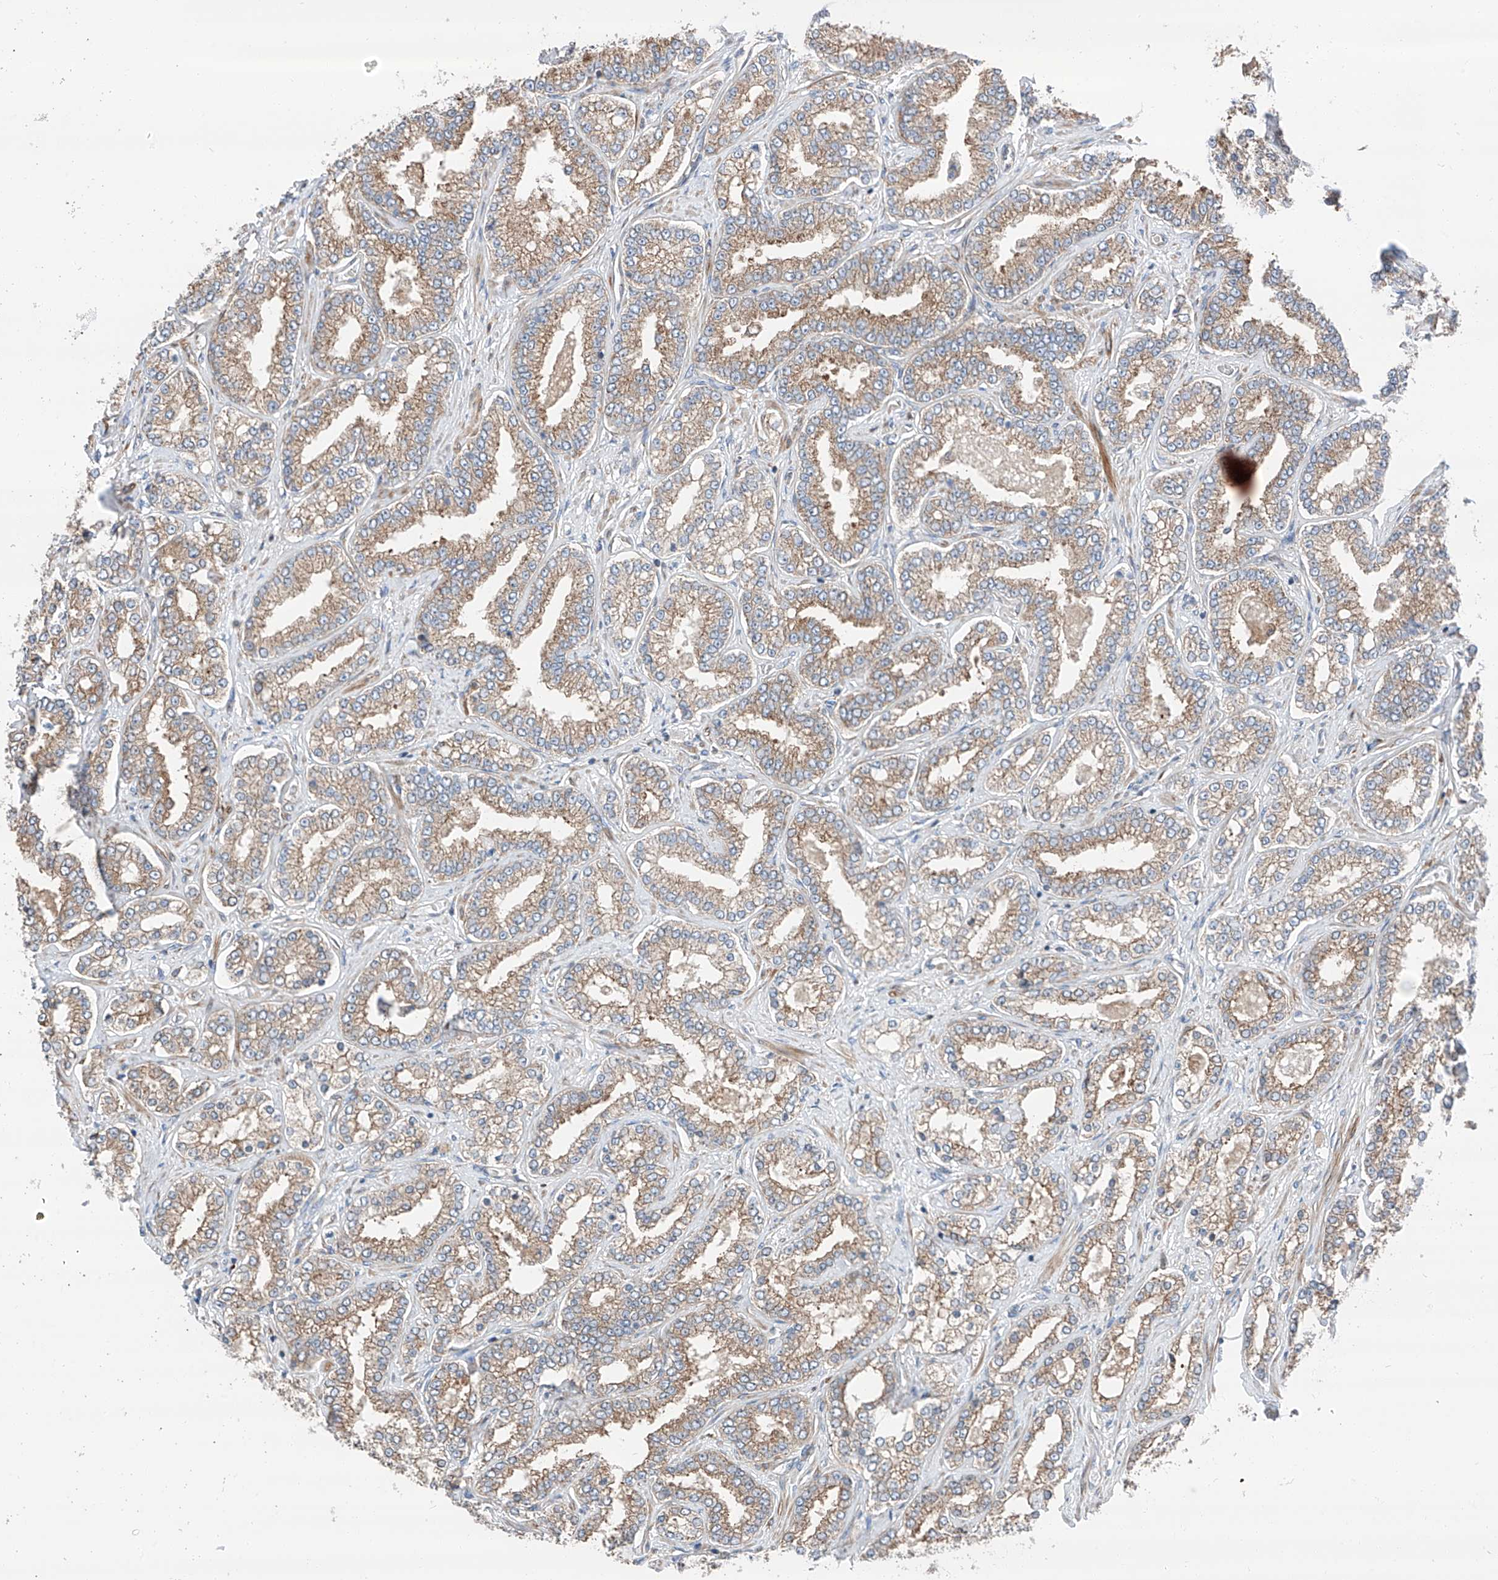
{"staining": {"intensity": "weak", "quantity": "25%-75%", "location": "cytoplasmic/membranous"}, "tissue": "prostate cancer", "cell_type": "Tumor cells", "image_type": "cancer", "snomed": [{"axis": "morphology", "description": "Normal tissue, NOS"}, {"axis": "morphology", "description": "Adenocarcinoma, High grade"}, {"axis": "topography", "description": "Prostate"}], "caption": "The immunohistochemical stain highlights weak cytoplasmic/membranous positivity in tumor cells of prostate cancer tissue. The protein of interest is shown in brown color, while the nuclei are stained blue.", "gene": "ZC3H15", "patient": {"sex": "male", "age": 83}}